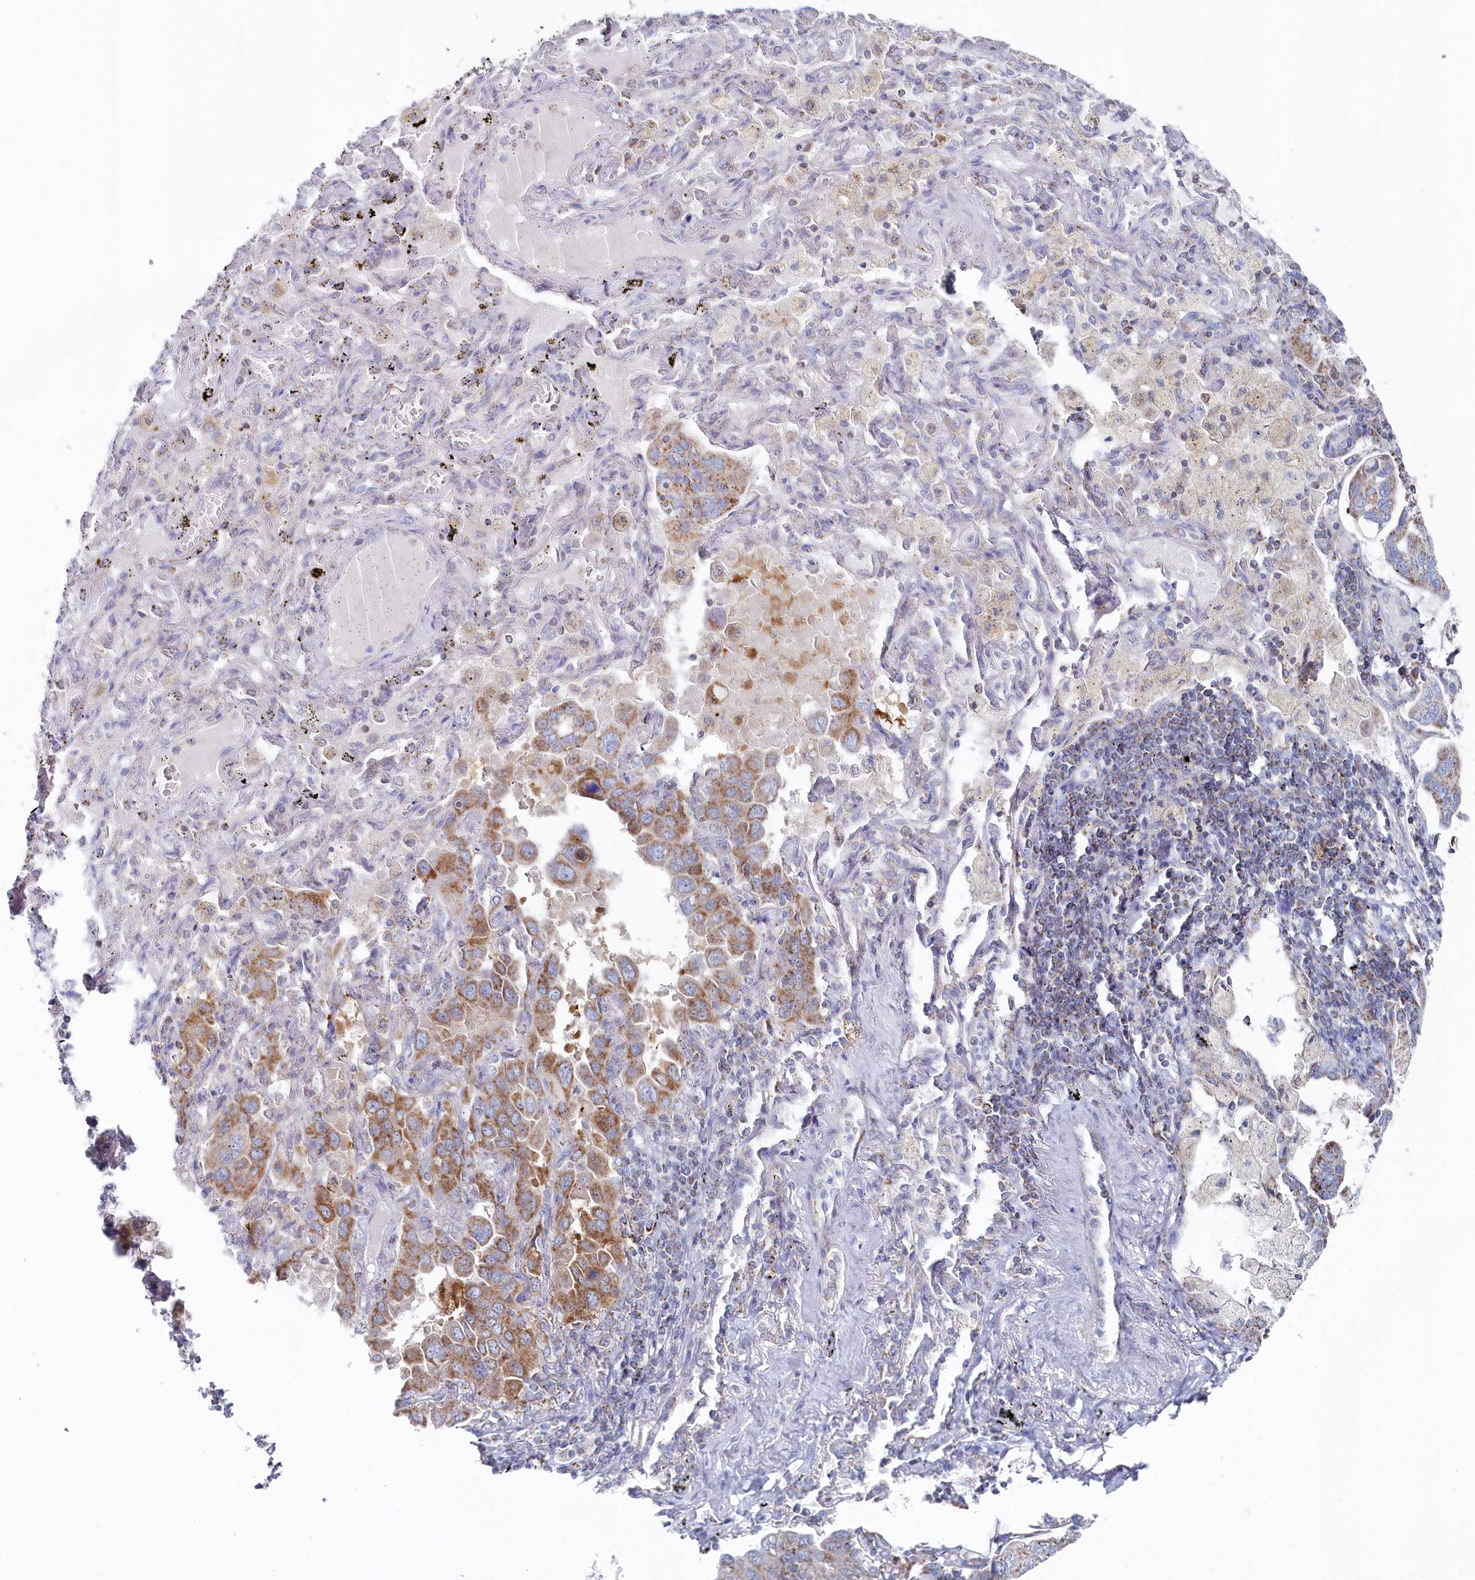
{"staining": {"intensity": "moderate", "quantity": "25%-75%", "location": "cytoplasmic/membranous"}, "tissue": "lung cancer", "cell_type": "Tumor cells", "image_type": "cancer", "snomed": [{"axis": "morphology", "description": "Adenocarcinoma, NOS"}, {"axis": "topography", "description": "Lung"}], "caption": "The photomicrograph shows staining of lung cancer (adenocarcinoma), revealing moderate cytoplasmic/membranous protein expression (brown color) within tumor cells.", "gene": "GLS2", "patient": {"sex": "male", "age": 64}}